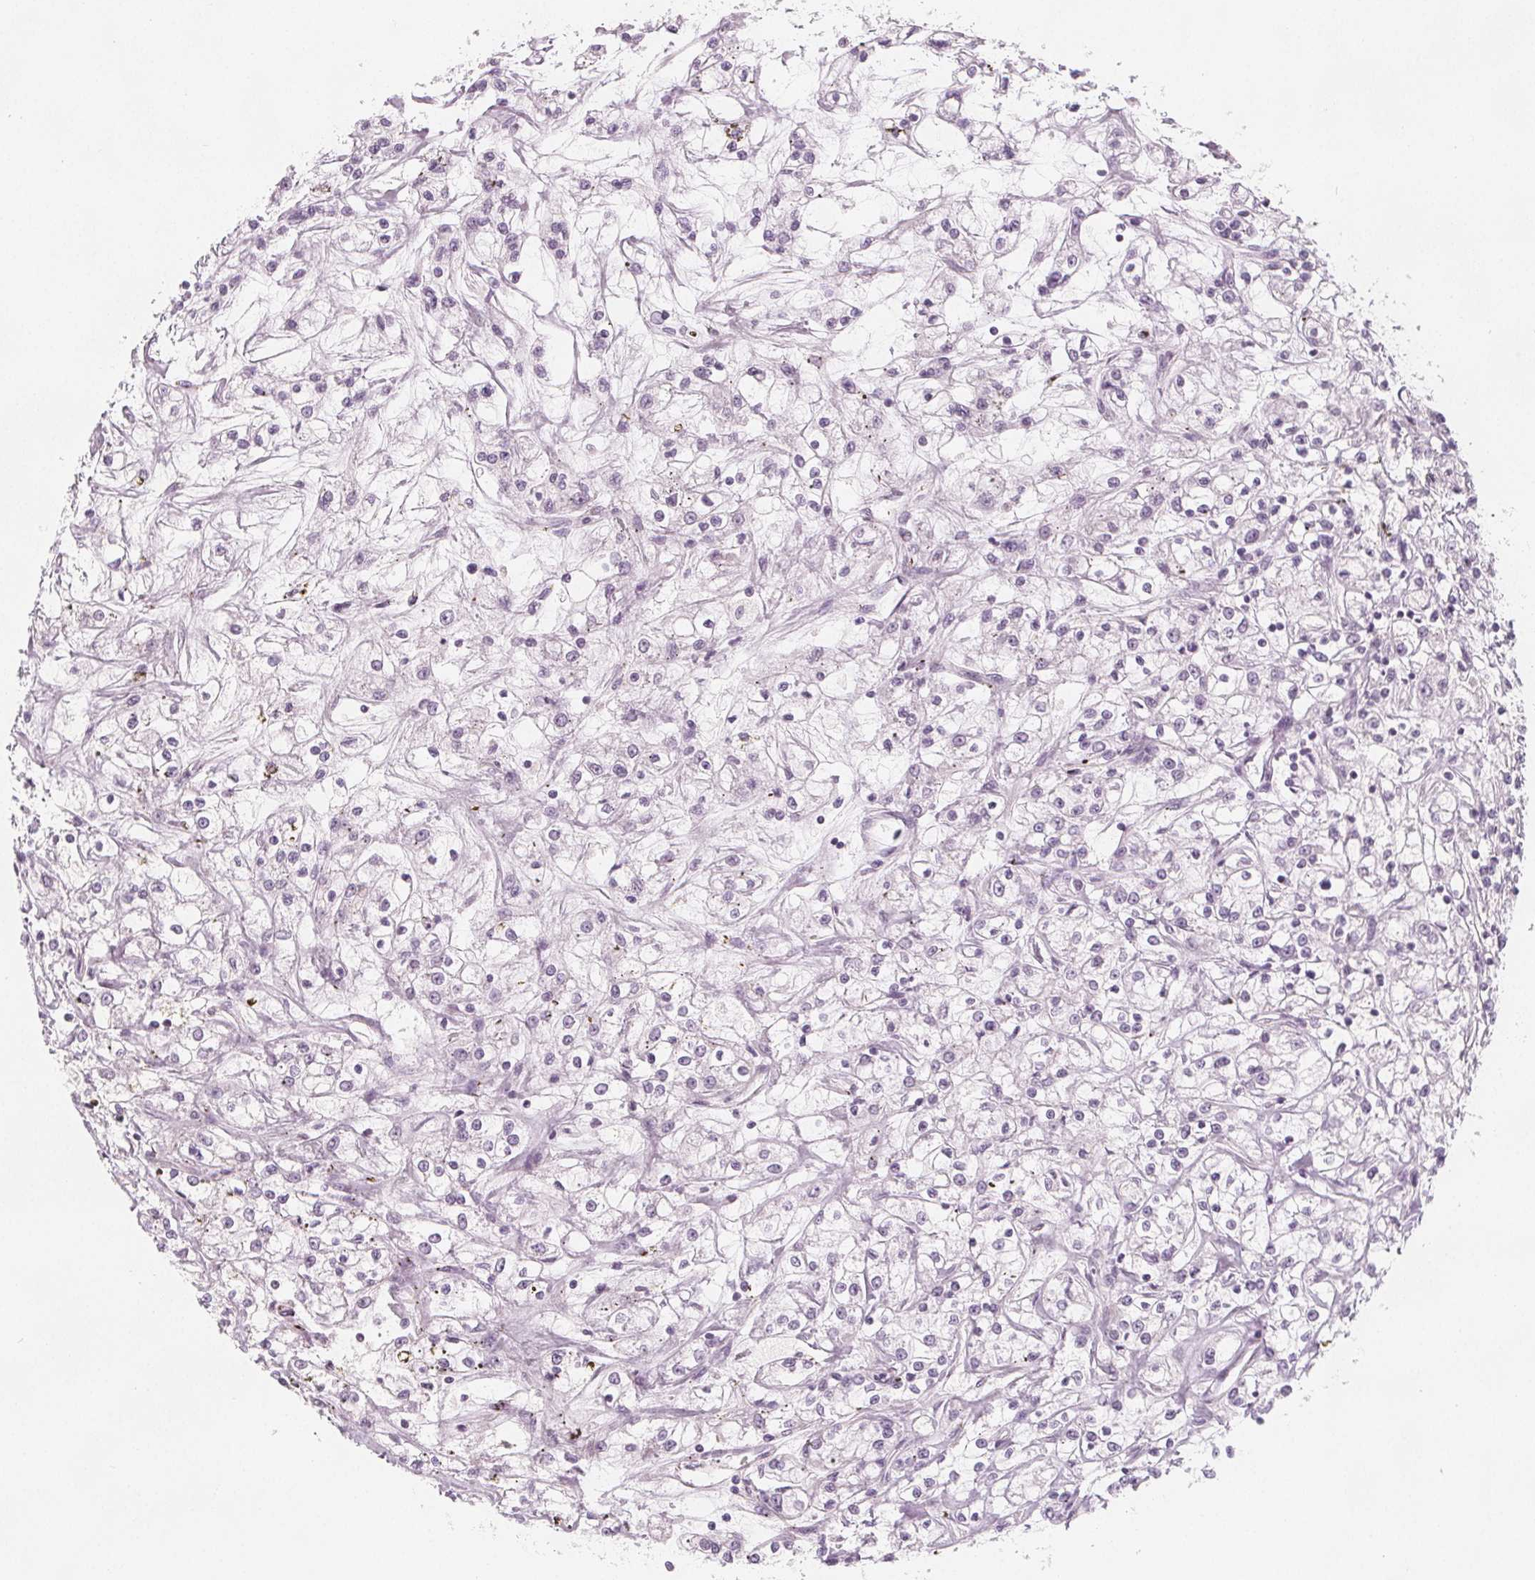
{"staining": {"intensity": "negative", "quantity": "none", "location": "none"}, "tissue": "renal cancer", "cell_type": "Tumor cells", "image_type": "cancer", "snomed": [{"axis": "morphology", "description": "Adenocarcinoma, NOS"}, {"axis": "topography", "description": "Kidney"}], "caption": "The photomicrograph displays no significant staining in tumor cells of adenocarcinoma (renal).", "gene": "MAP1A", "patient": {"sex": "female", "age": 59}}